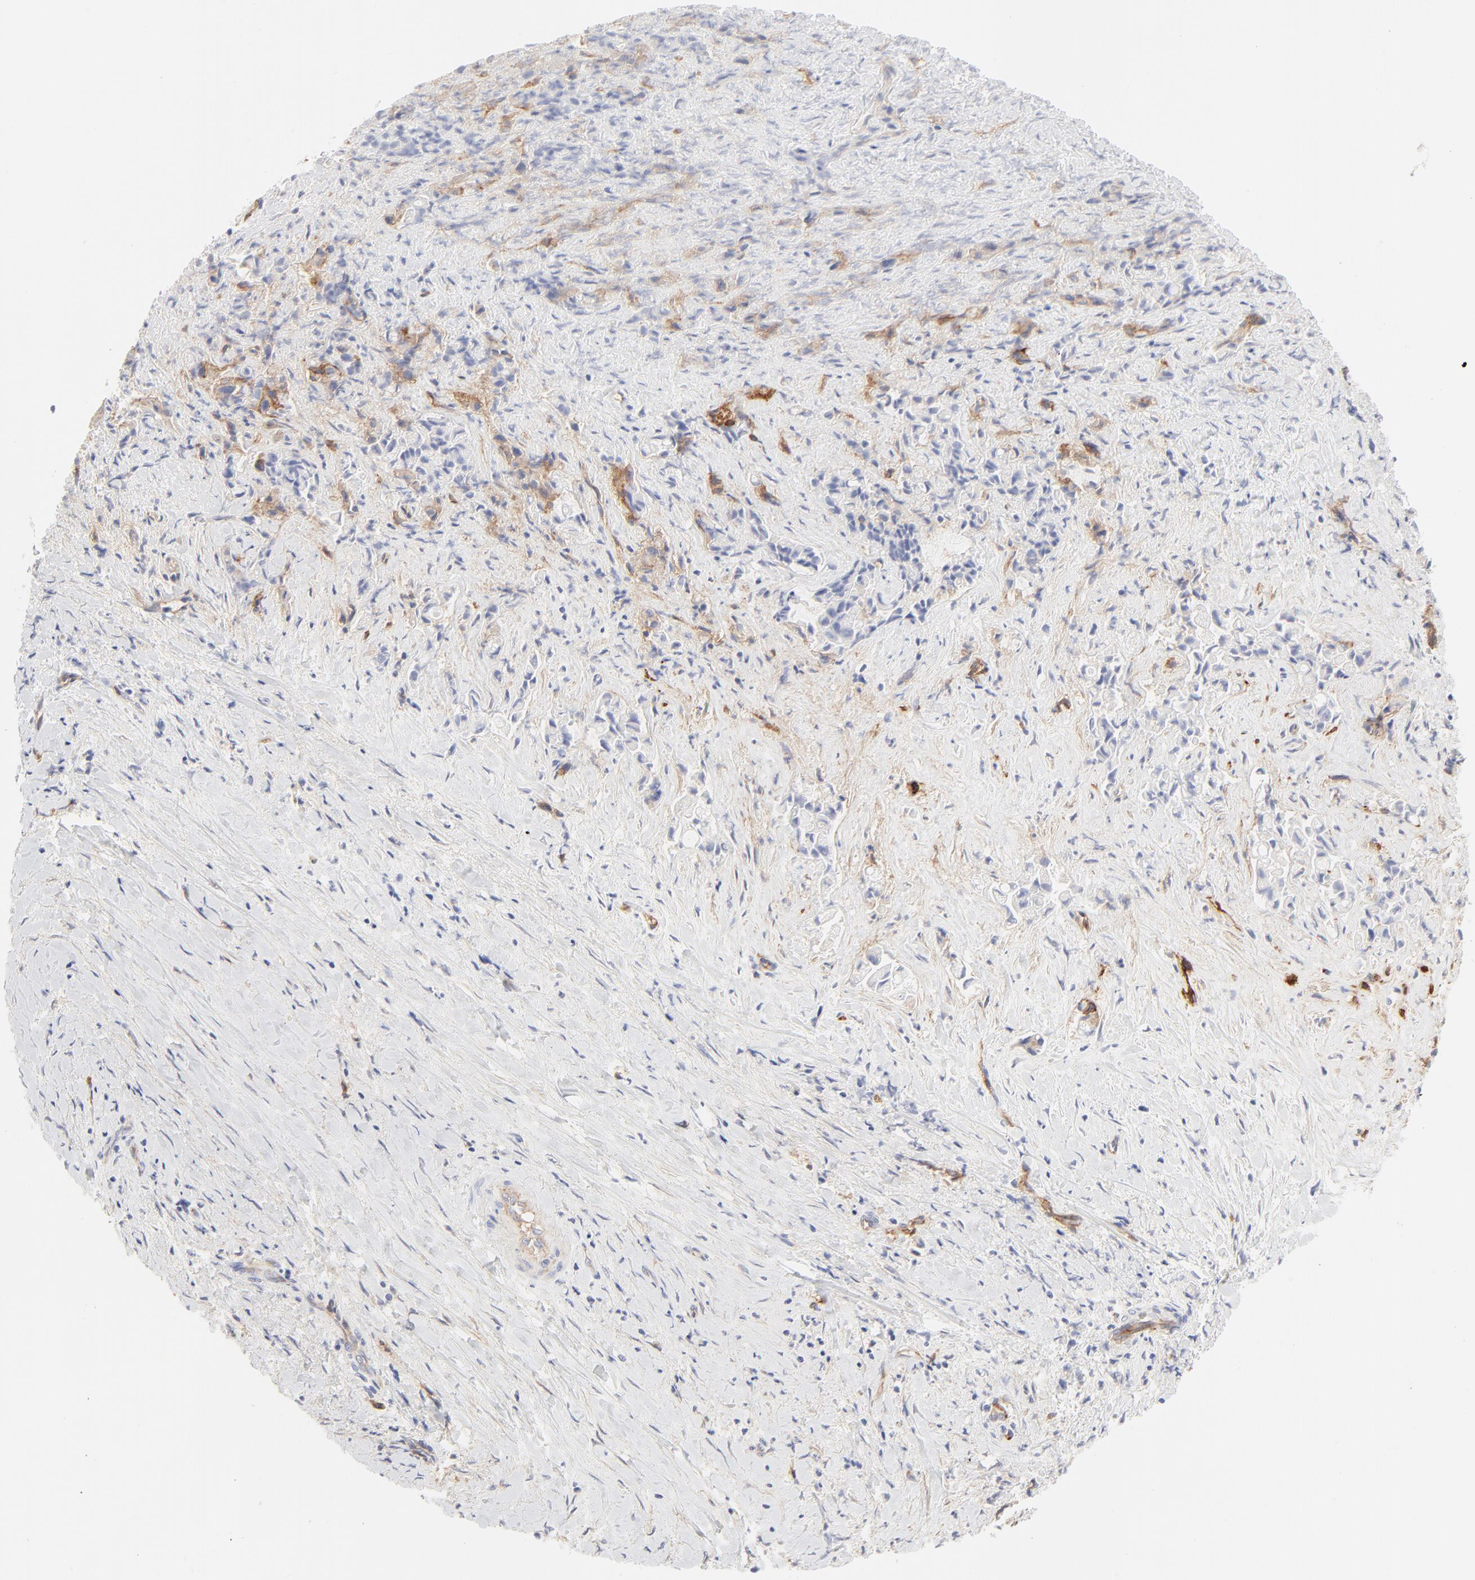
{"staining": {"intensity": "negative", "quantity": "none", "location": "none"}, "tissue": "liver cancer", "cell_type": "Tumor cells", "image_type": "cancer", "snomed": [{"axis": "morphology", "description": "Cholangiocarcinoma"}, {"axis": "topography", "description": "Liver"}], "caption": "Immunohistochemical staining of cholangiocarcinoma (liver) displays no significant staining in tumor cells.", "gene": "ITGA5", "patient": {"sex": "male", "age": 57}}